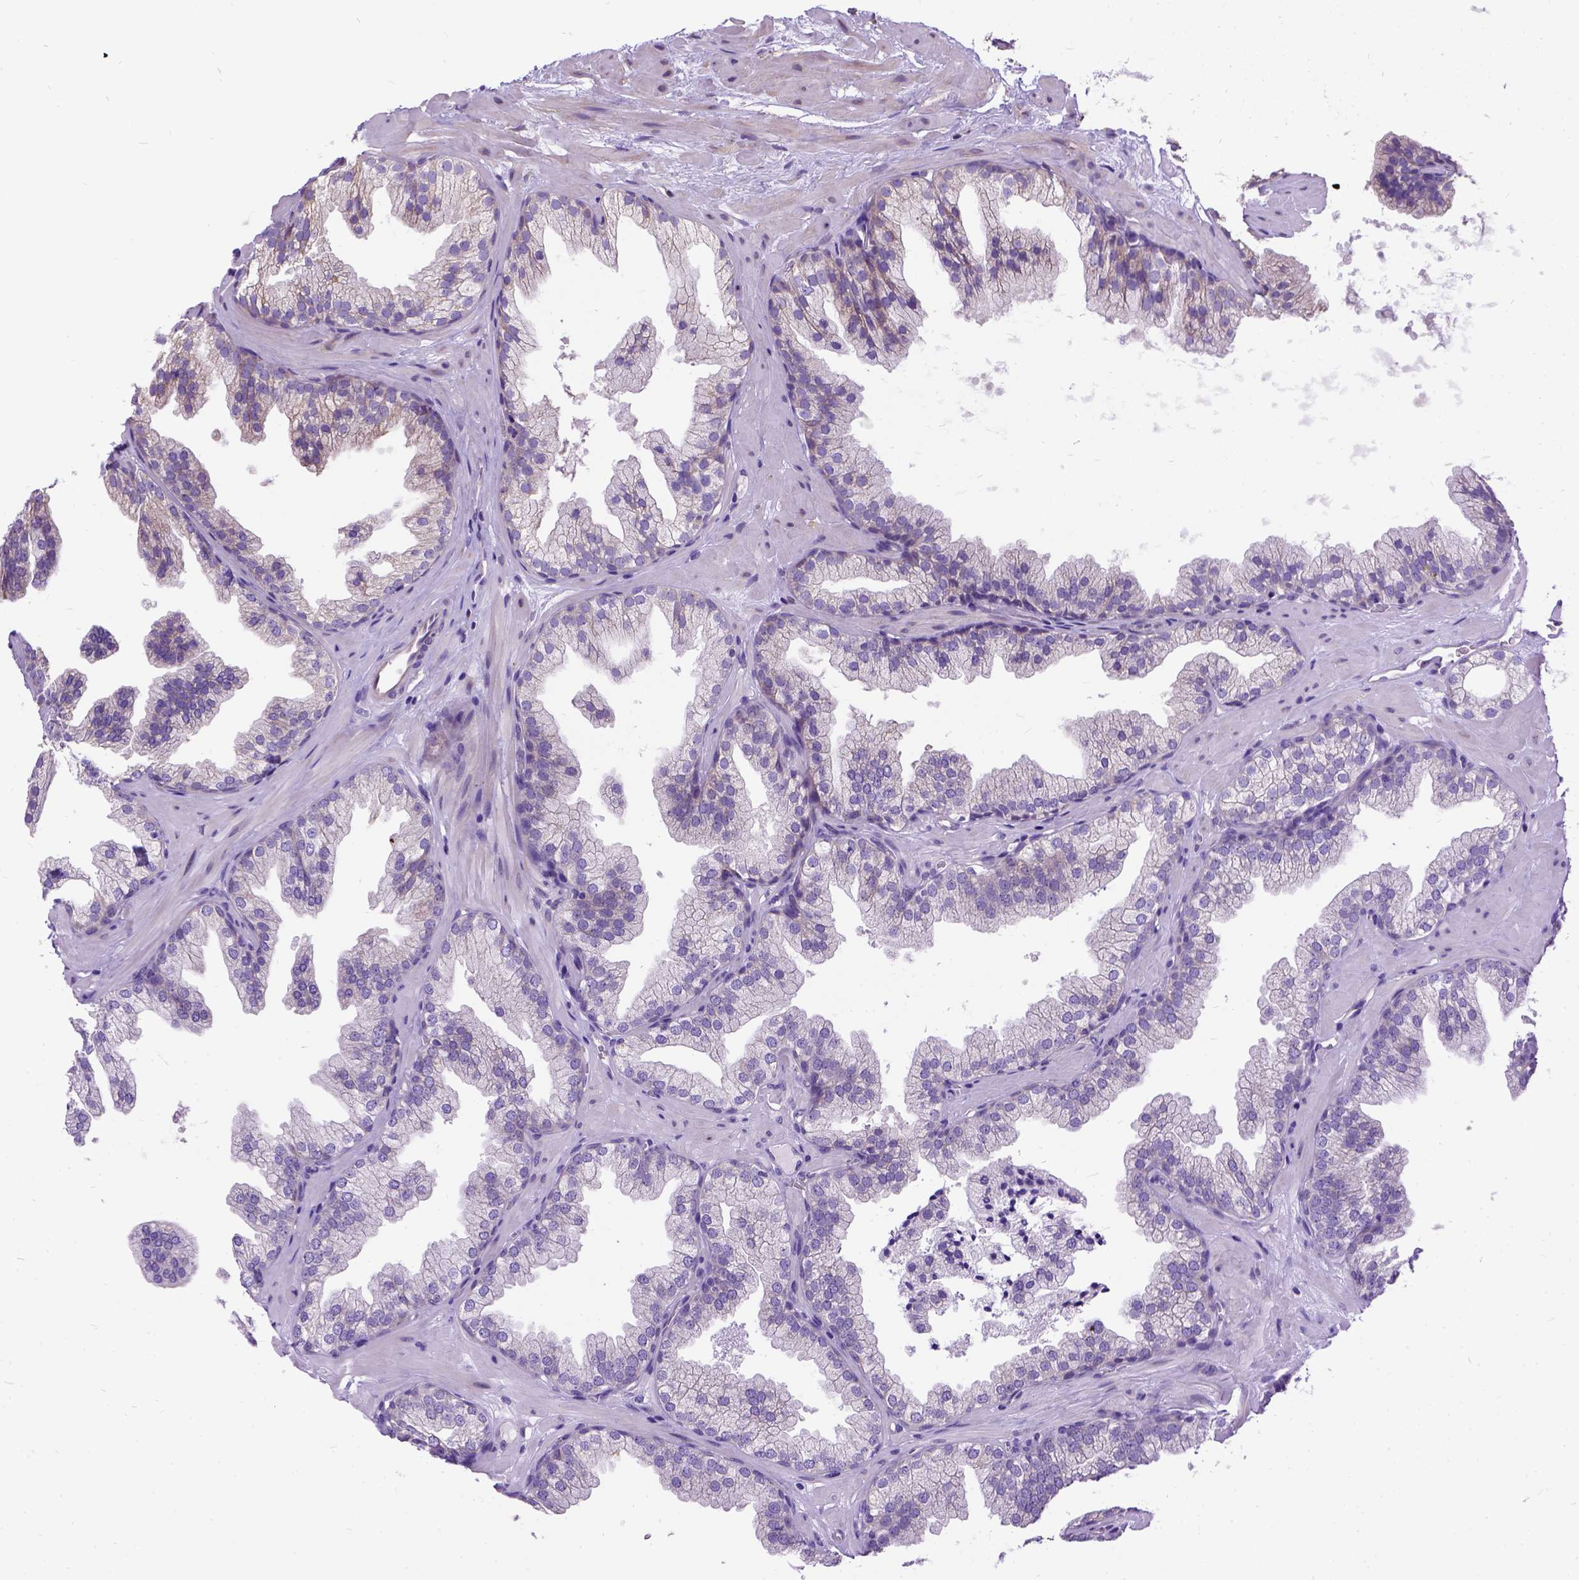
{"staining": {"intensity": "negative", "quantity": "none", "location": "none"}, "tissue": "prostate", "cell_type": "Glandular cells", "image_type": "normal", "snomed": [{"axis": "morphology", "description": "Normal tissue, NOS"}, {"axis": "topography", "description": "Prostate"}], "caption": "IHC histopathology image of normal human prostate stained for a protein (brown), which shows no staining in glandular cells.", "gene": "CFAP54", "patient": {"sex": "male", "age": 37}}